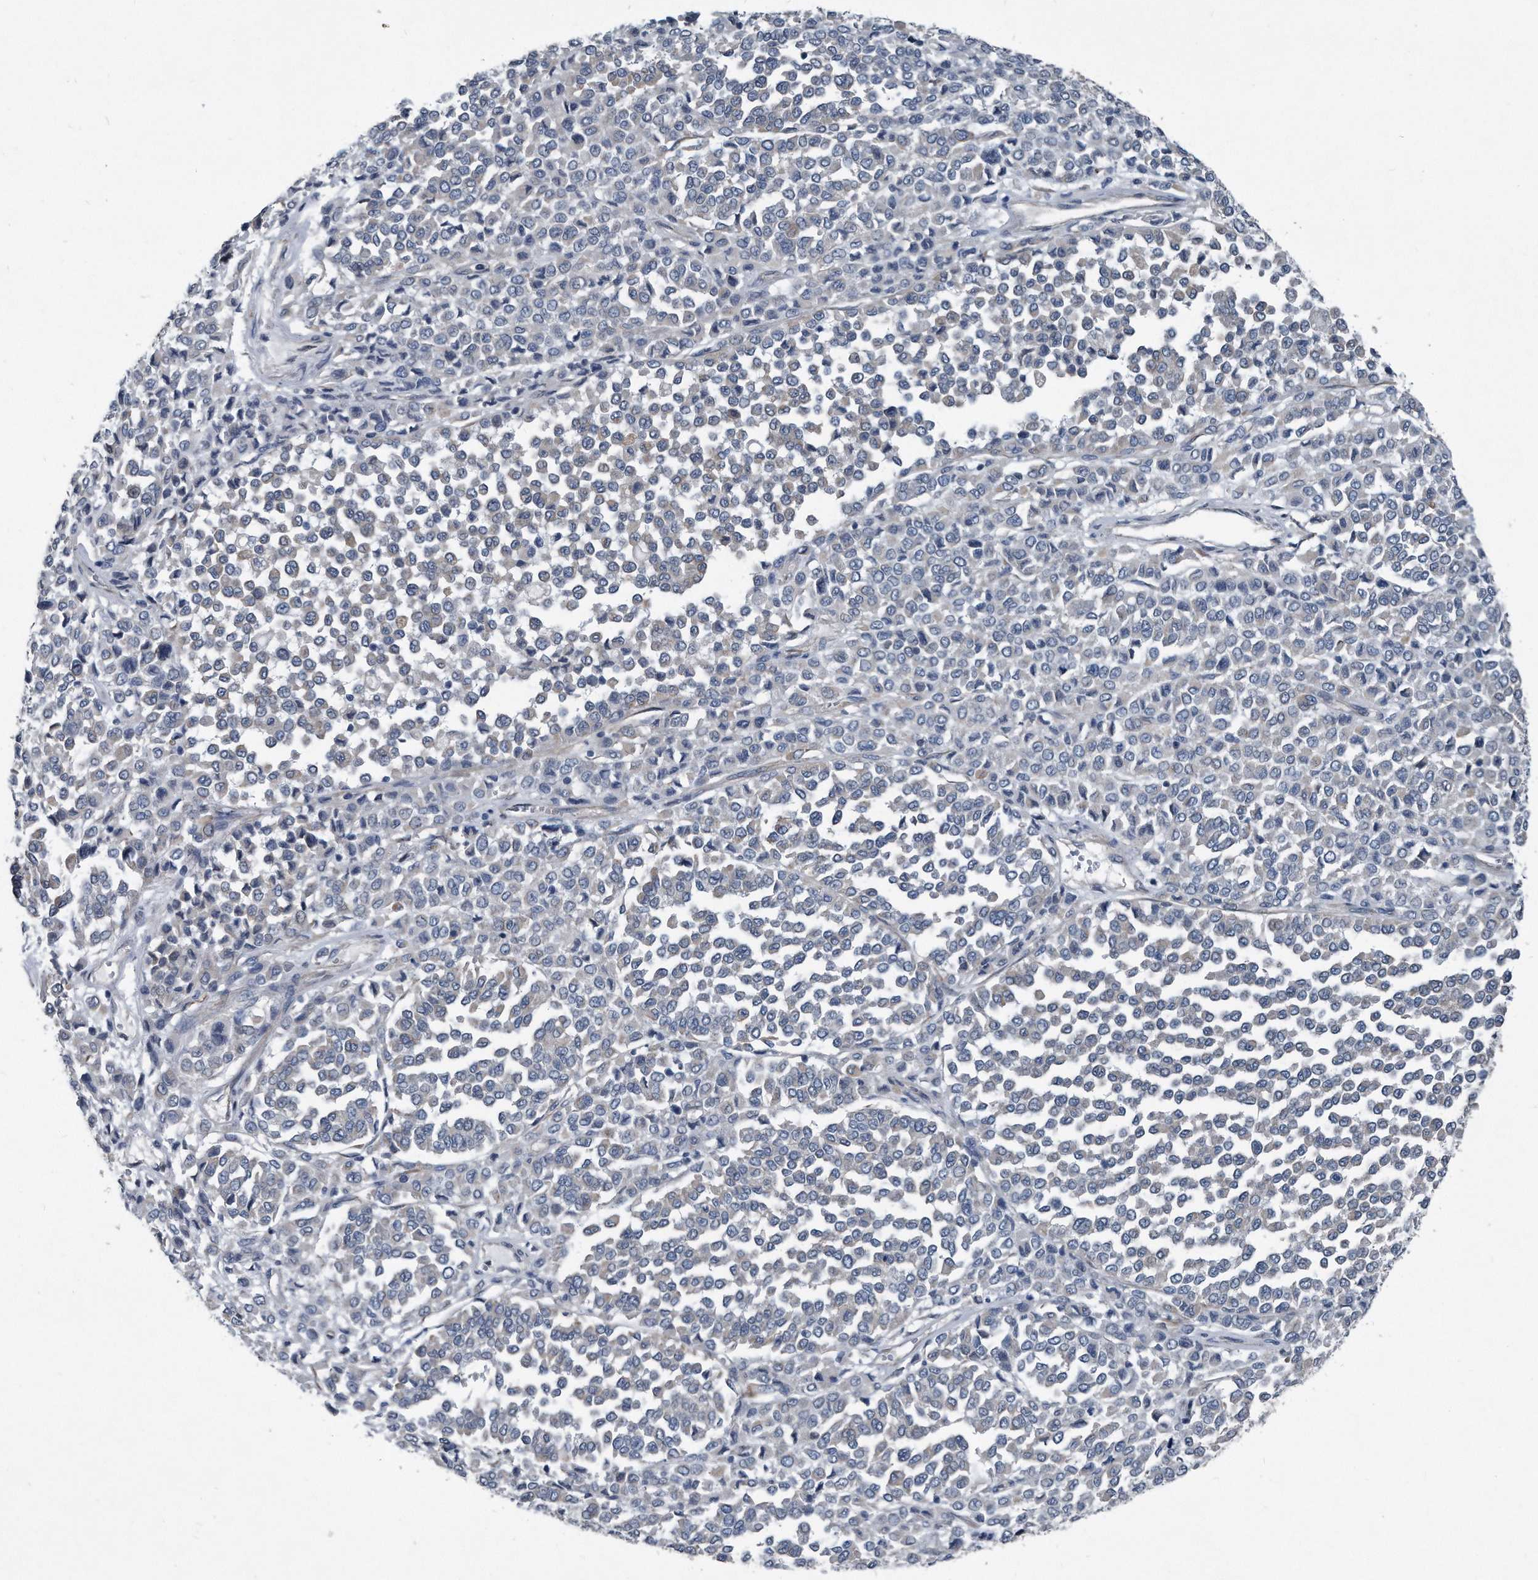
{"staining": {"intensity": "negative", "quantity": "none", "location": "none"}, "tissue": "melanoma", "cell_type": "Tumor cells", "image_type": "cancer", "snomed": [{"axis": "morphology", "description": "Malignant melanoma, Metastatic site"}, {"axis": "topography", "description": "Pancreas"}], "caption": "Photomicrograph shows no significant protein positivity in tumor cells of malignant melanoma (metastatic site). (DAB (3,3'-diaminobenzidine) immunohistochemistry with hematoxylin counter stain).", "gene": "PLEC", "patient": {"sex": "female", "age": 30}}